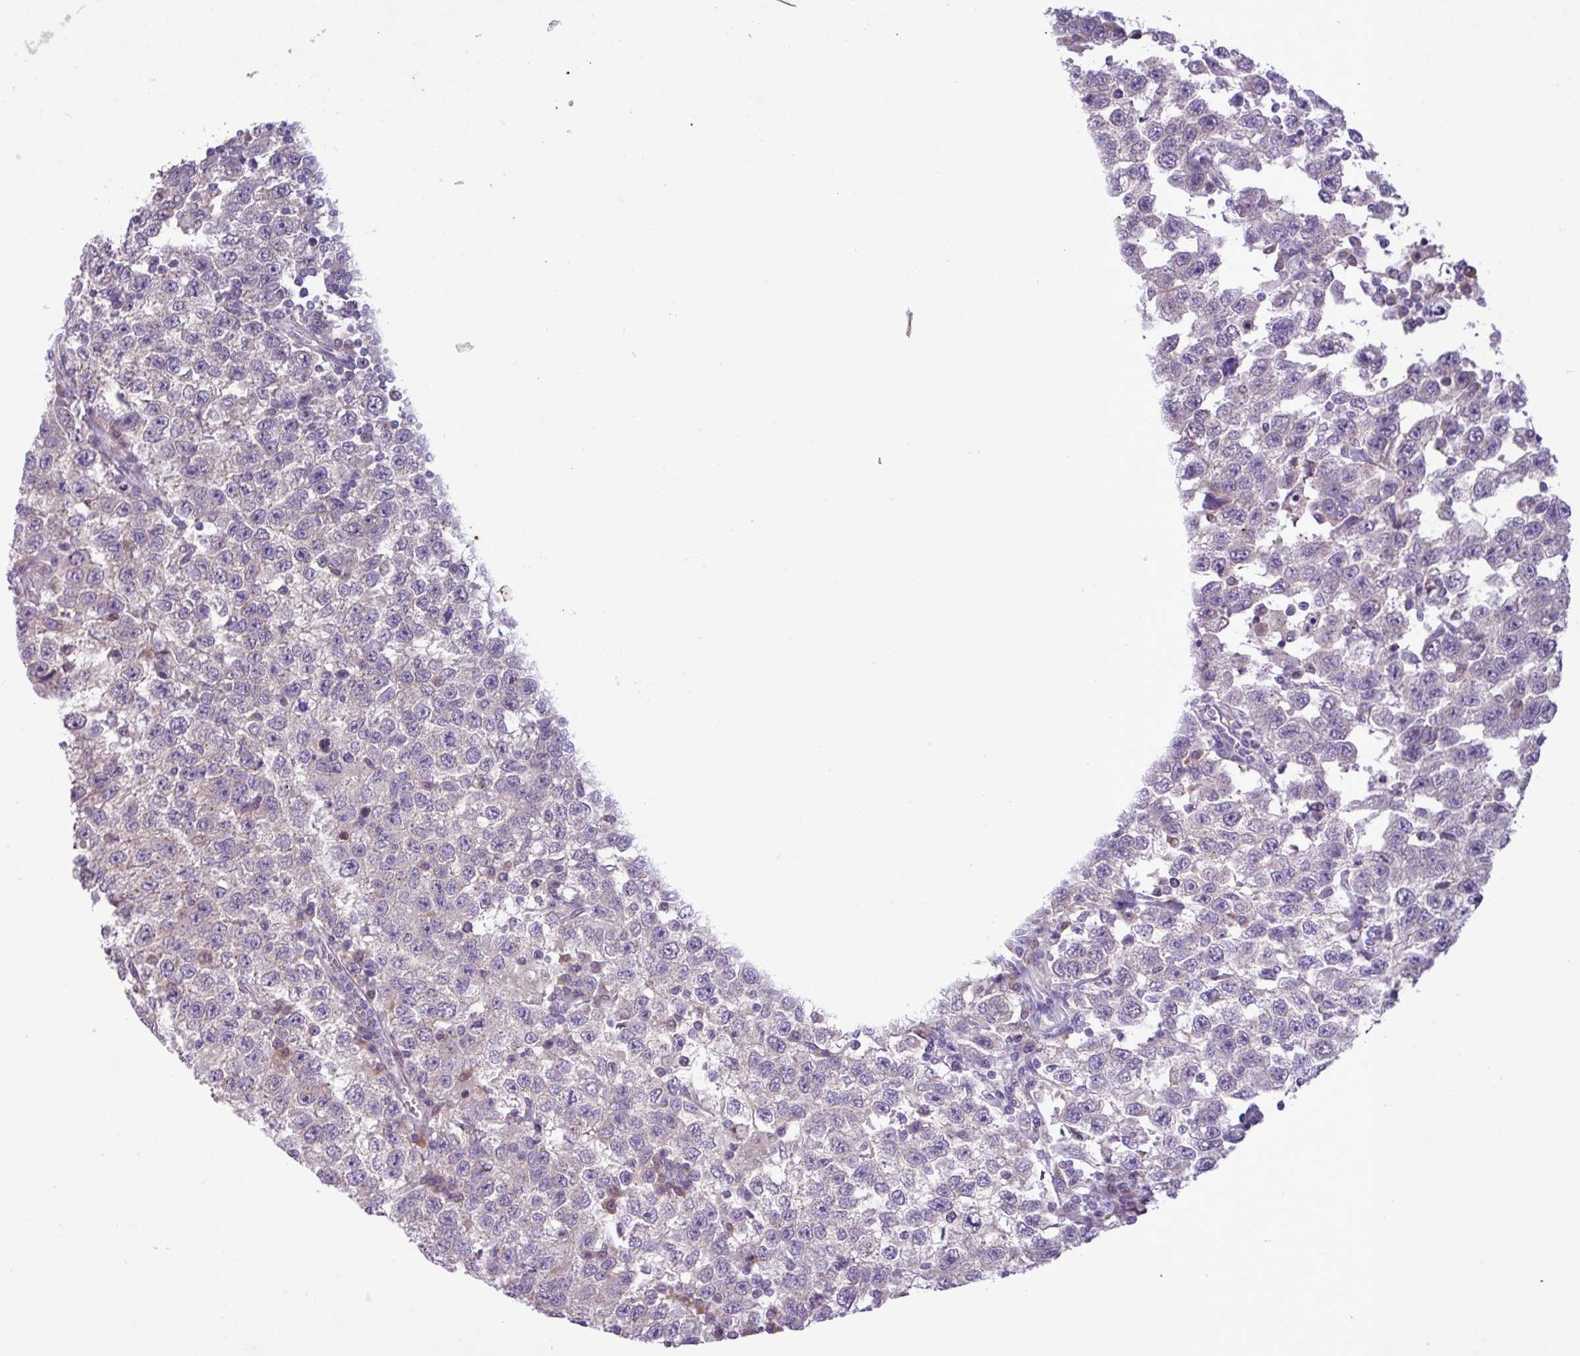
{"staining": {"intensity": "negative", "quantity": "none", "location": "none"}, "tissue": "testis cancer", "cell_type": "Tumor cells", "image_type": "cancer", "snomed": [{"axis": "morphology", "description": "Seminoma, NOS"}, {"axis": "topography", "description": "Testis"}], "caption": "This image is of seminoma (testis) stained with immunohistochemistry (IHC) to label a protein in brown with the nuclei are counter-stained blue. There is no staining in tumor cells.", "gene": "SPINK8", "patient": {"sex": "male", "age": 41}}